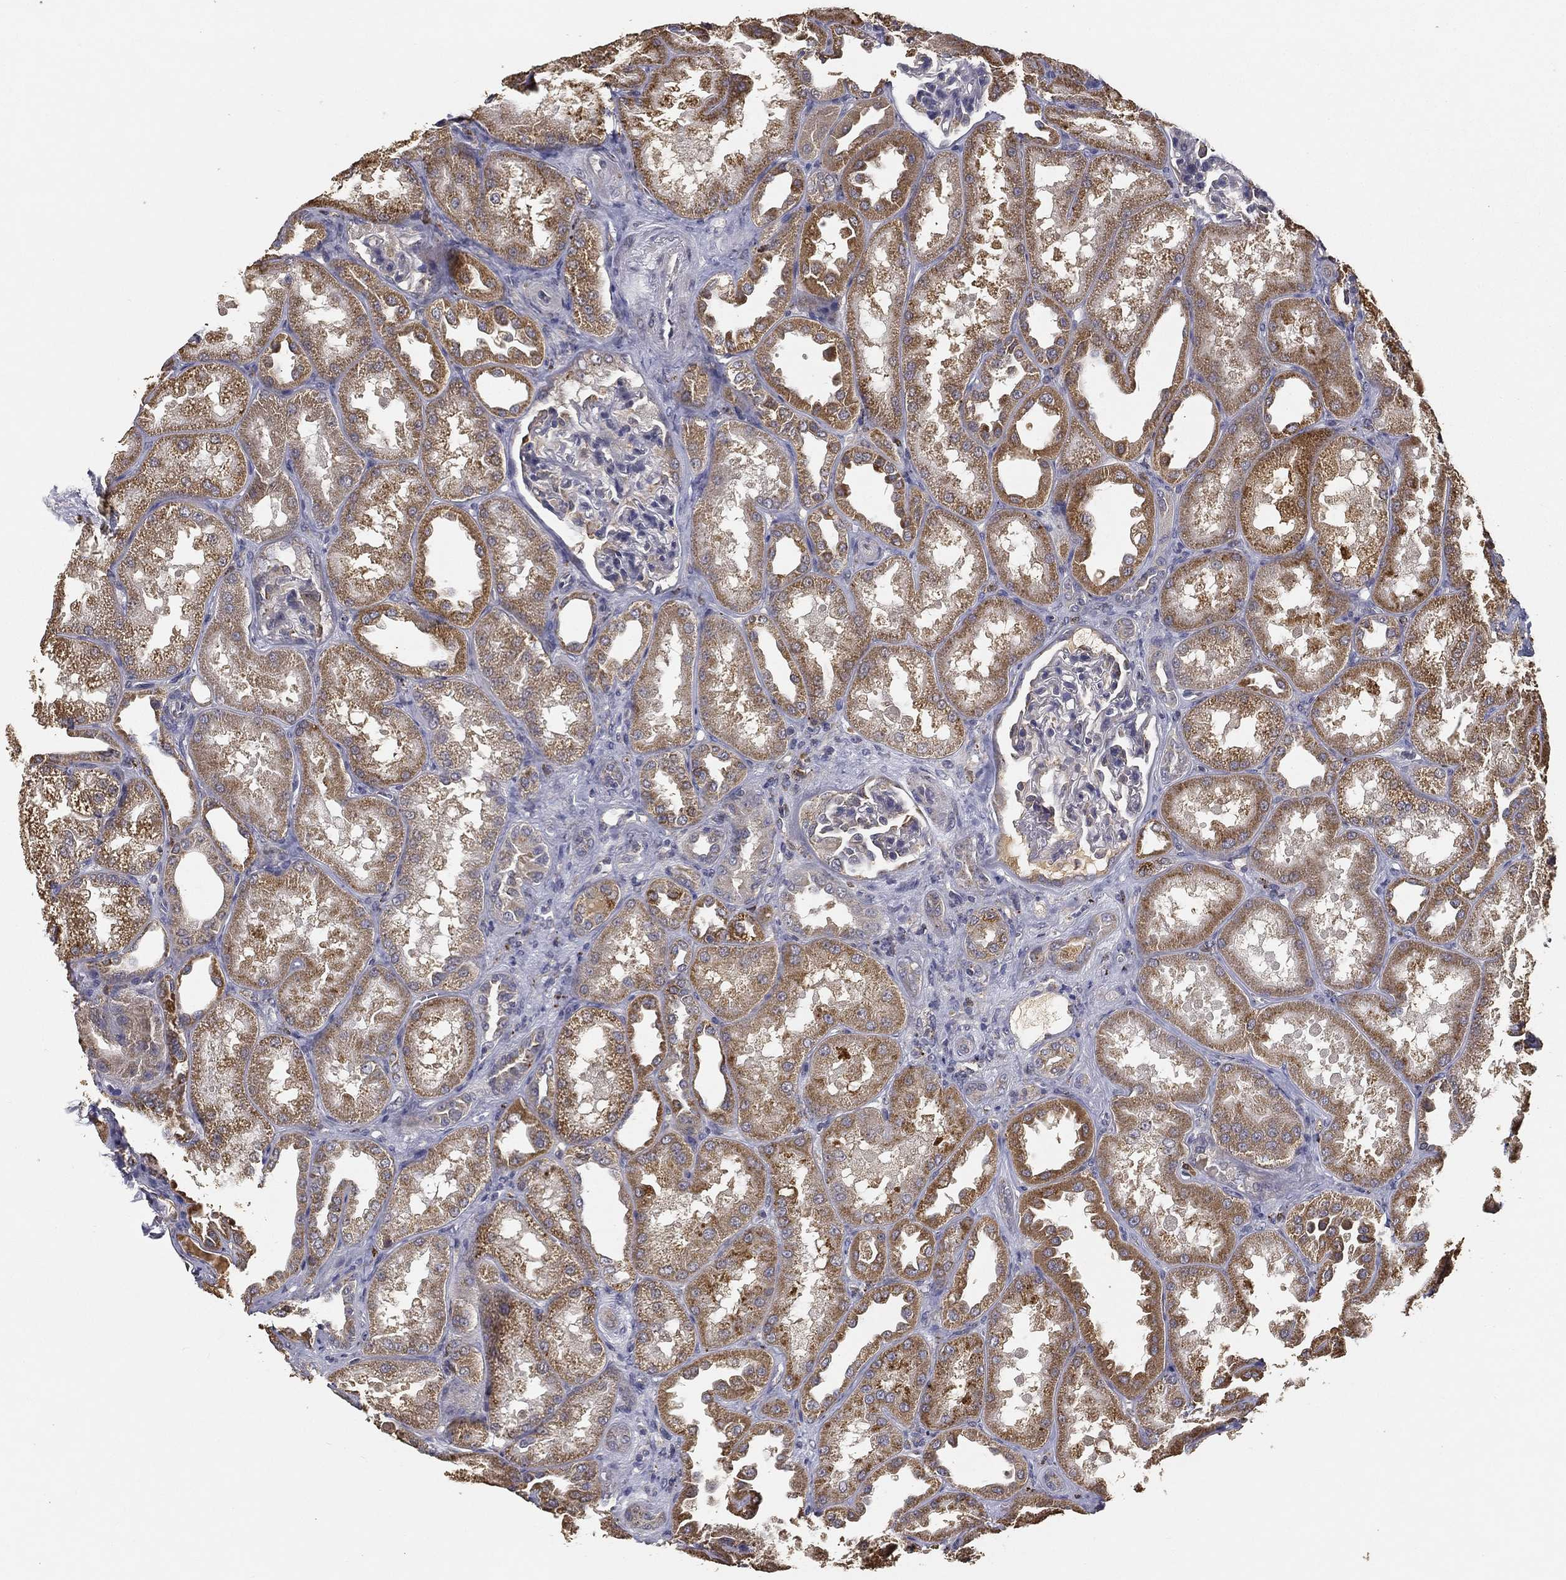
{"staining": {"intensity": "negative", "quantity": "none", "location": "none"}, "tissue": "kidney", "cell_type": "Cells in glomeruli", "image_type": "normal", "snomed": [{"axis": "morphology", "description": "Normal tissue, NOS"}, {"axis": "topography", "description": "Kidney"}], "caption": "DAB (3,3'-diaminobenzidine) immunohistochemical staining of unremarkable human kidney demonstrates no significant expression in cells in glomeruli. The staining is performed using DAB (3,3'-diaminobenzidine) brown chromogen with nuclei counter-stained in using hematoxylin.", "gene": "MT", "patient": {"sex": "male", "age": 61}}